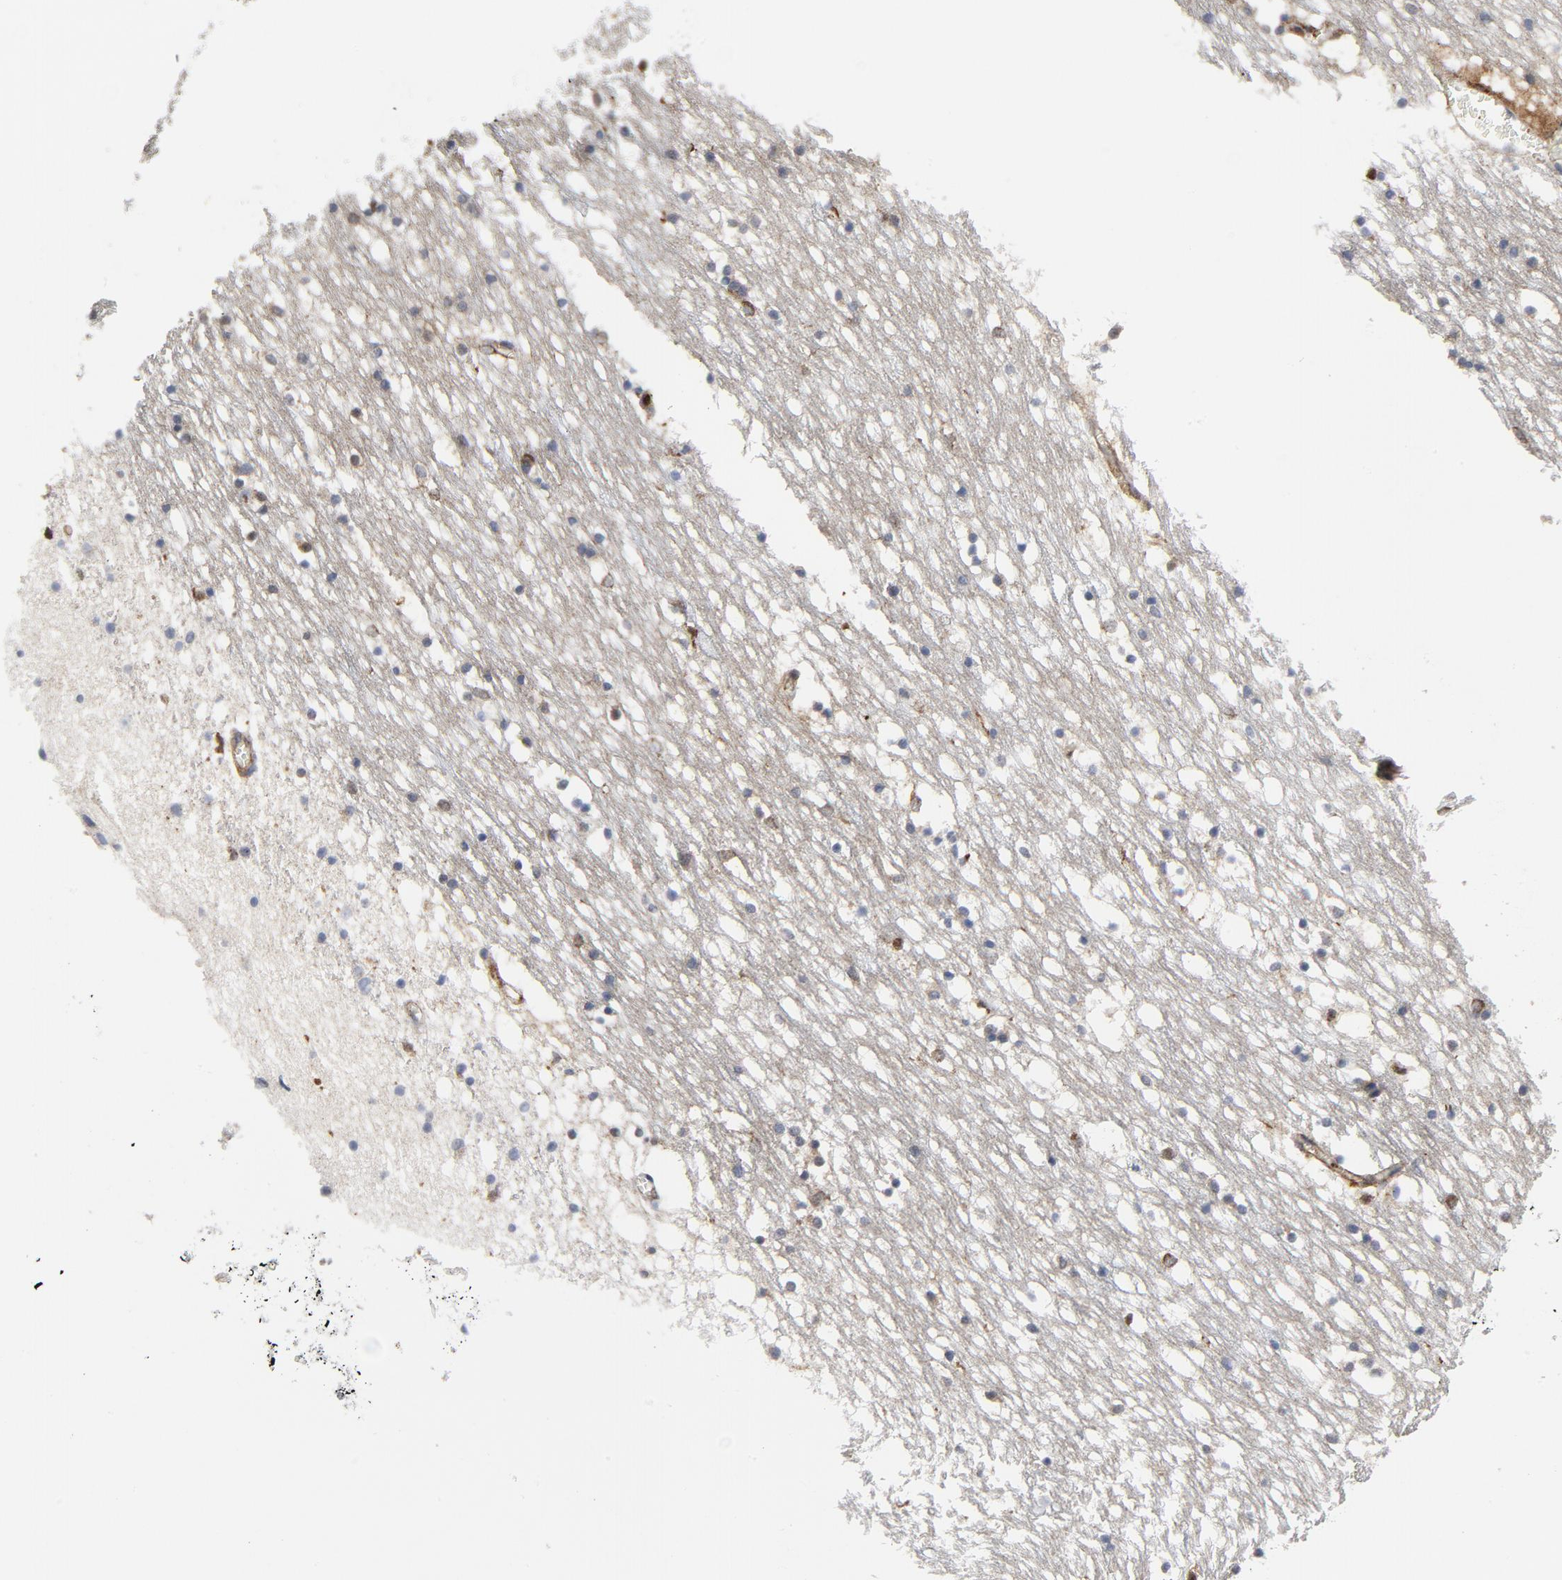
{"staining": {"intensity": "moderate", "quantity": "25%-75%", "location": "cytoplasmic/membranous"}, "tissue": "caudate", "cell_type": "Glial cells", "image_type": "normal", "snomed": [{"axis": "morphology", "description": "Normal tissue, NOS"}, {"axis": "topography", "description": "Lateral ventricle wall"}], "caption": "Glial cells display medium levels of moderate cytoplasmic/membranous expression in about 25%-75% of cells in unremarkable human caudate.", "gene": "YES1", "patient": {"sex": "male", "age": 45}}